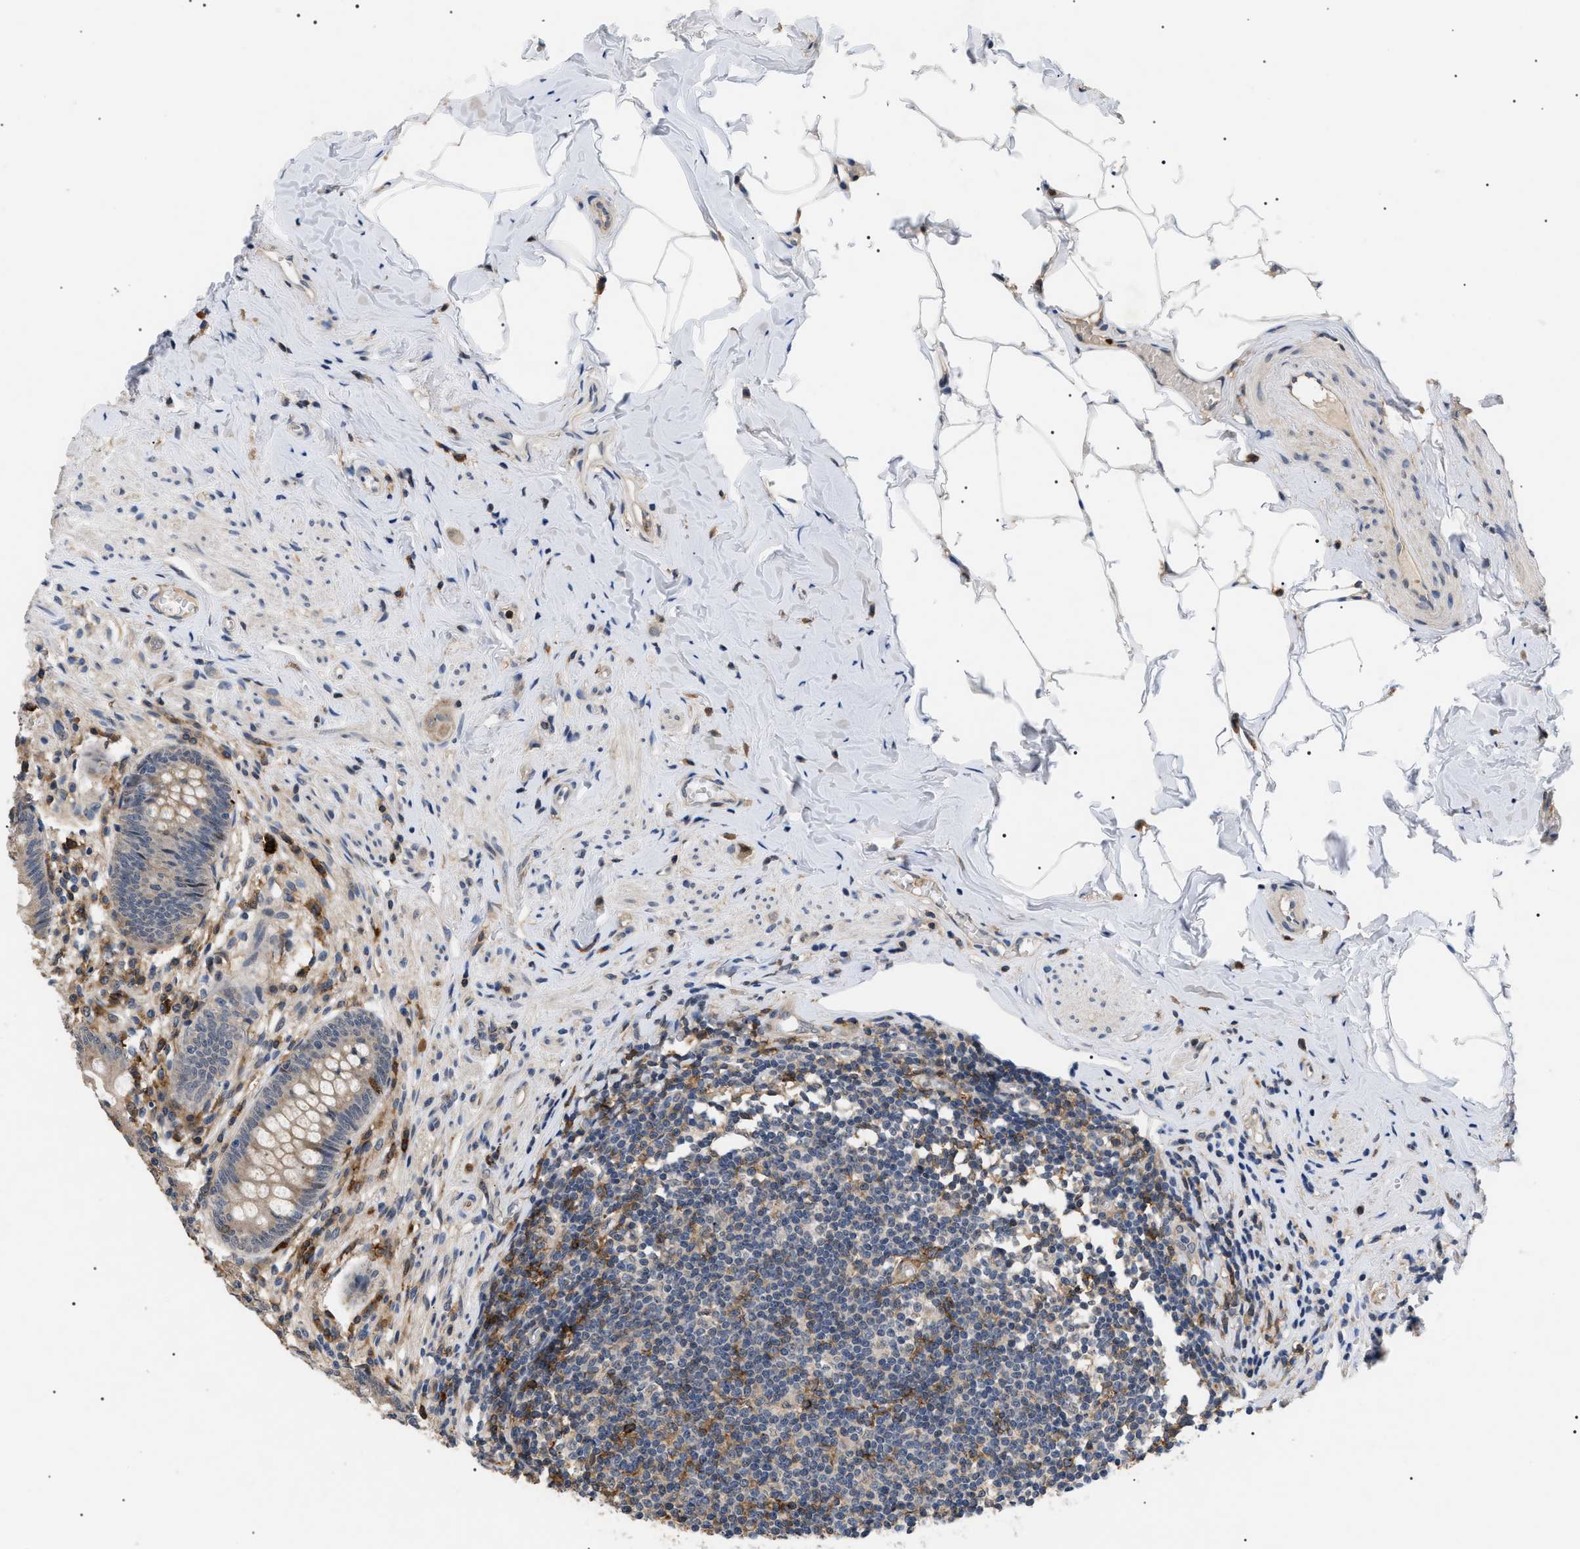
{"staining": {"intensity": "moderate", "quantity": ">75%", "location": "cytoplasmic/membranous"}, "tissue": "appendix", "cell_type": "Glandular cells", "image_type": "normal", "snomed": [{"axis": "morphology", "description": "Normal tissue, NOS"}, {"axis": "topography", "description": "Appendix"}], "caption": "Glandular cells demonstrate medium levels of moderate cytoplasmic/membranous positivity in approximately >75% of cells in normal appendix.", "gene": "CD300A", "patient": {"sex": "male", "age": 56}}